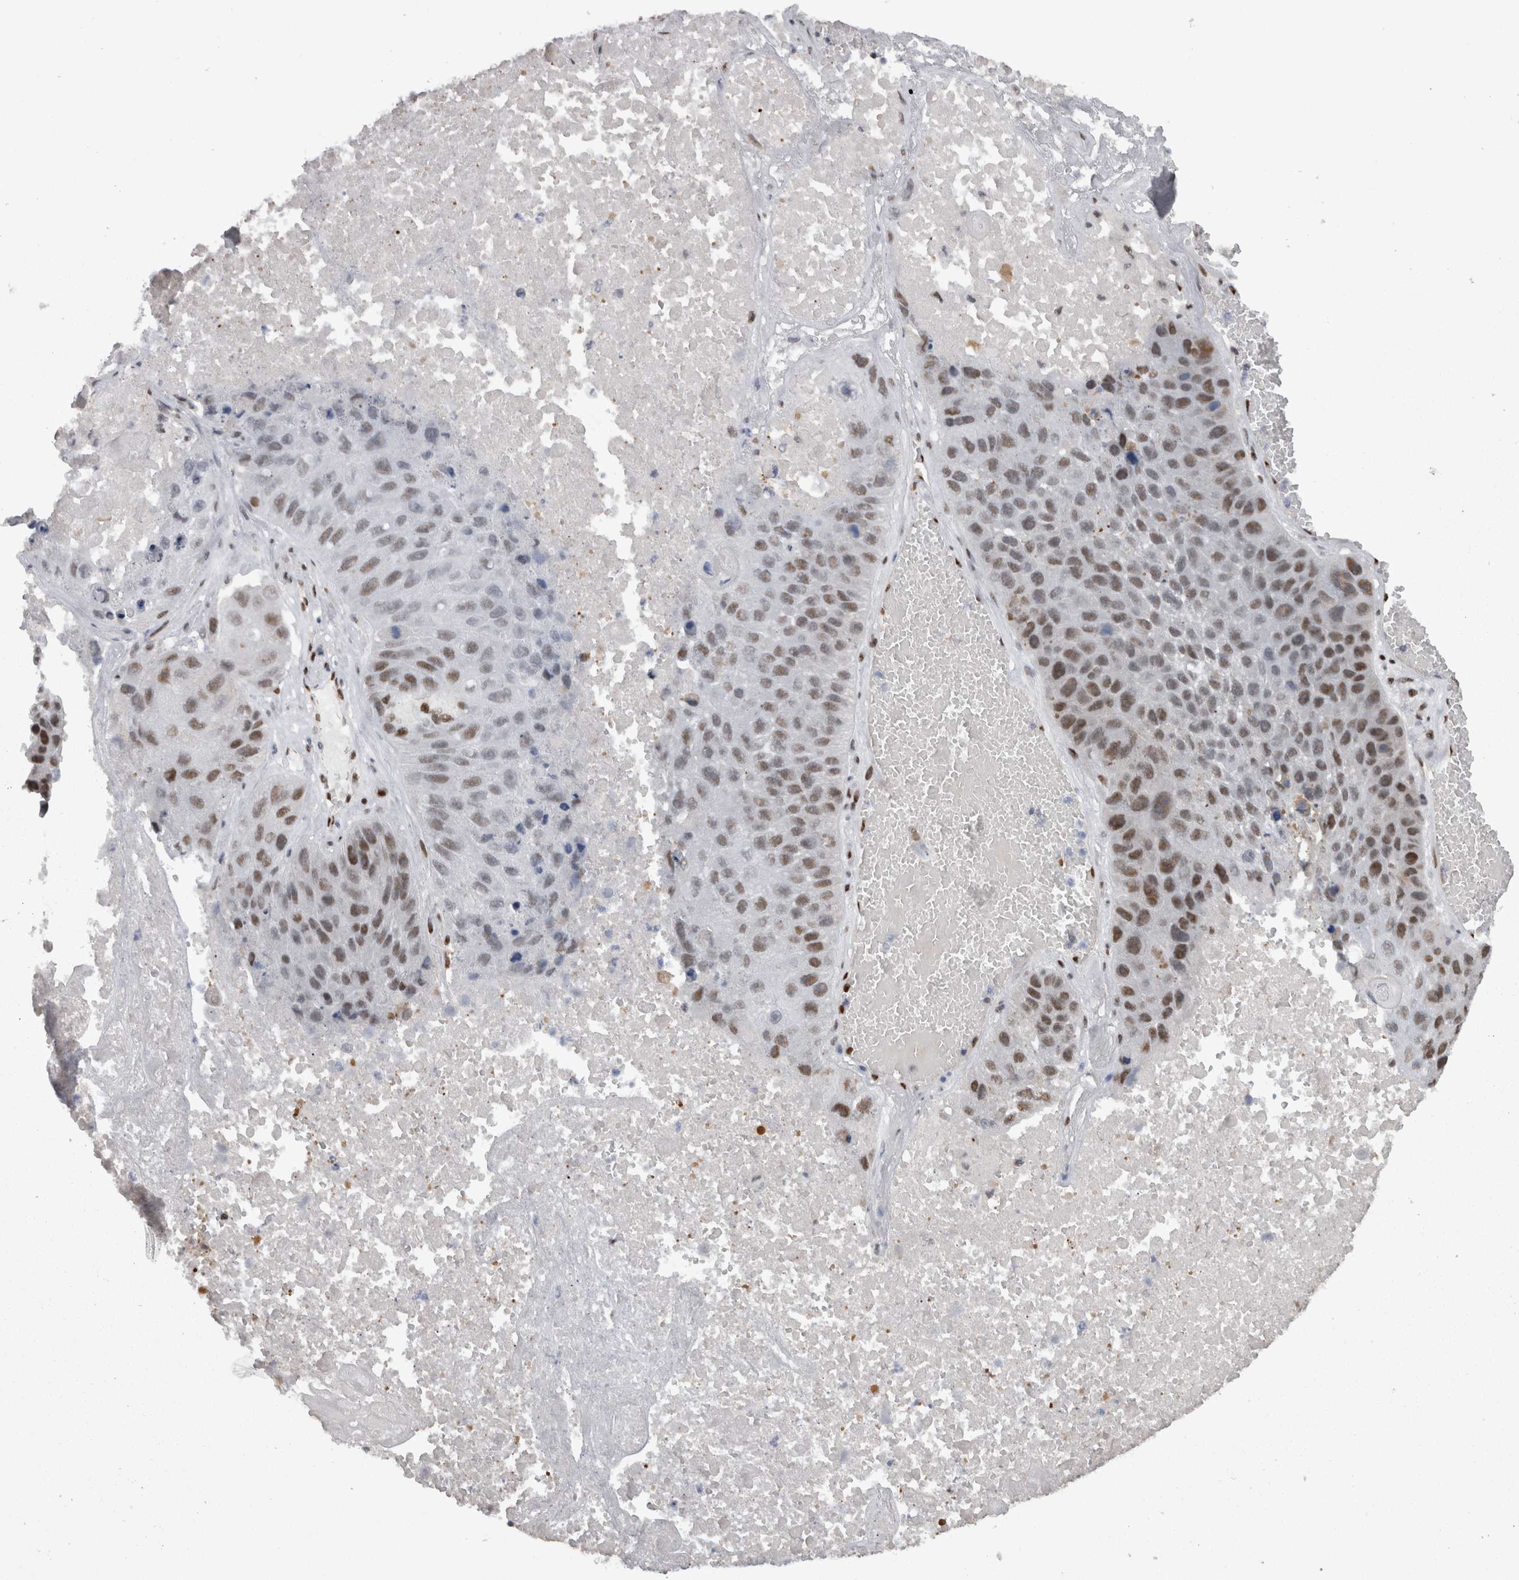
{"staining": {"intensity": "moderate", "quantity": ">75%", "location": "nuclear"}, "tissue": "lung cancer", "cell_type": "Tumor cells", "image_type": "cancer", "snomed": [{"axis": "morphology", "description": "Squamous cell carcinoma, NOS"}, {"axis": "topography", "description": "Lung"}], "caption": "Squamous cell carcinoma (lung) stained with DAB IHC reveals medium levels of moderate nuclear staining in approximately >75% of tumor cells. Using DAB (brown) and hematoxylin (blue) stains, captured at high magnification using brightfield microscopy.", "gene": "C1orf54", "patient": {"sex": "male", "age": 61}}